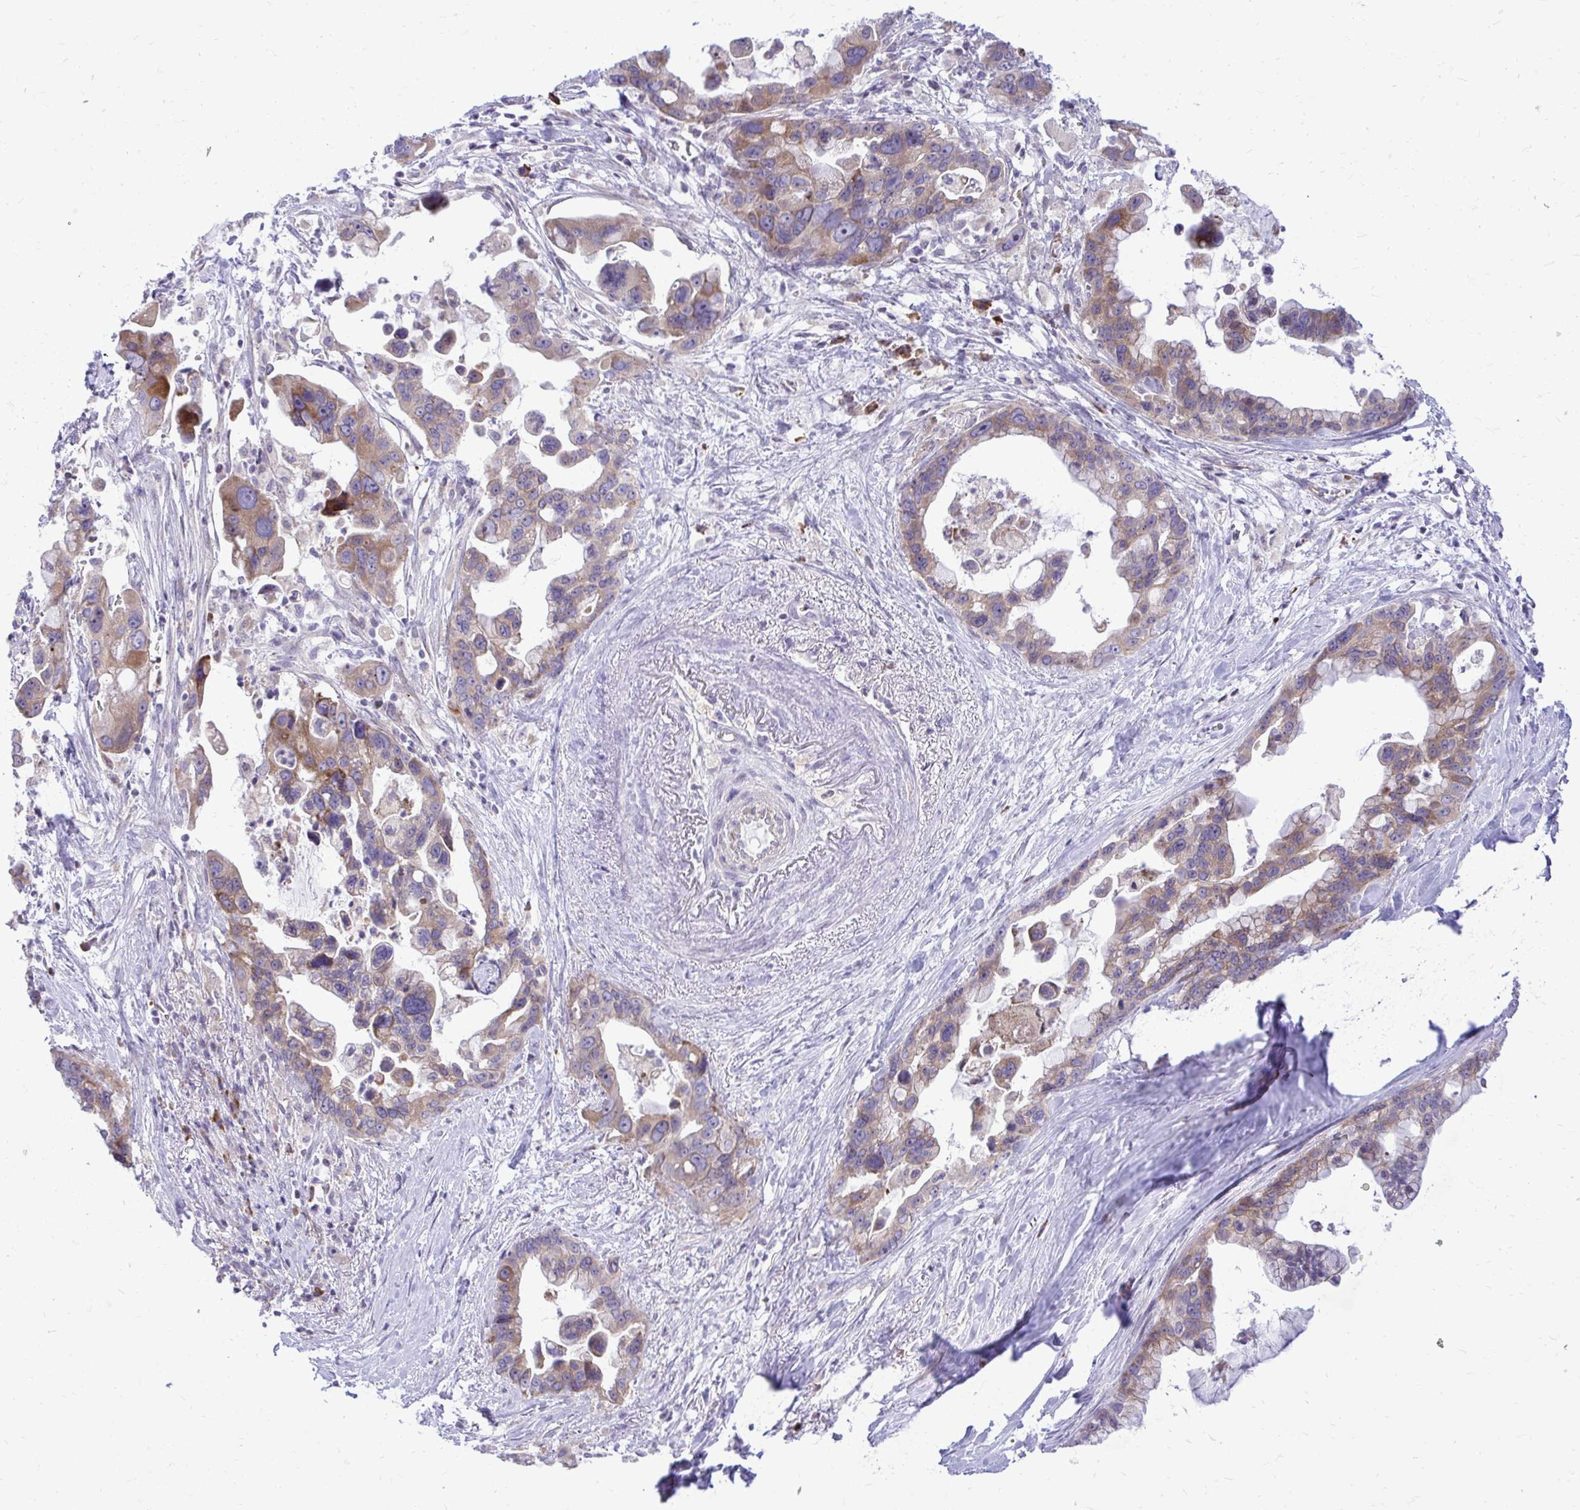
{"staining": {"intensity": "moderate", "quantity": "25%-75%", "location": "cytoplasmic/membranous"}, "tissue": "pancreatic cancer", "cell_type": "Tumor cells", "image_type": "cancer", "snomed": [{"axis": "morphology", "description": "Adenocarcinoma, NOS"}, {"axis": "topography", "description": "Pancreas"}], "caption": "High-magnification brightfield microscopy of adenocarcinoma (pancreatic) stained with DAB (3,3'-diaminobenzidine) (brown) and counterstained with hematoxylin (blue). tumor cells exhibit moderate cytoplasmic/membranous positivity is appreciated in approximately25%-75% of cells.", "gene": "METTL9", "patient": {"sex": "female", "age": 83}}